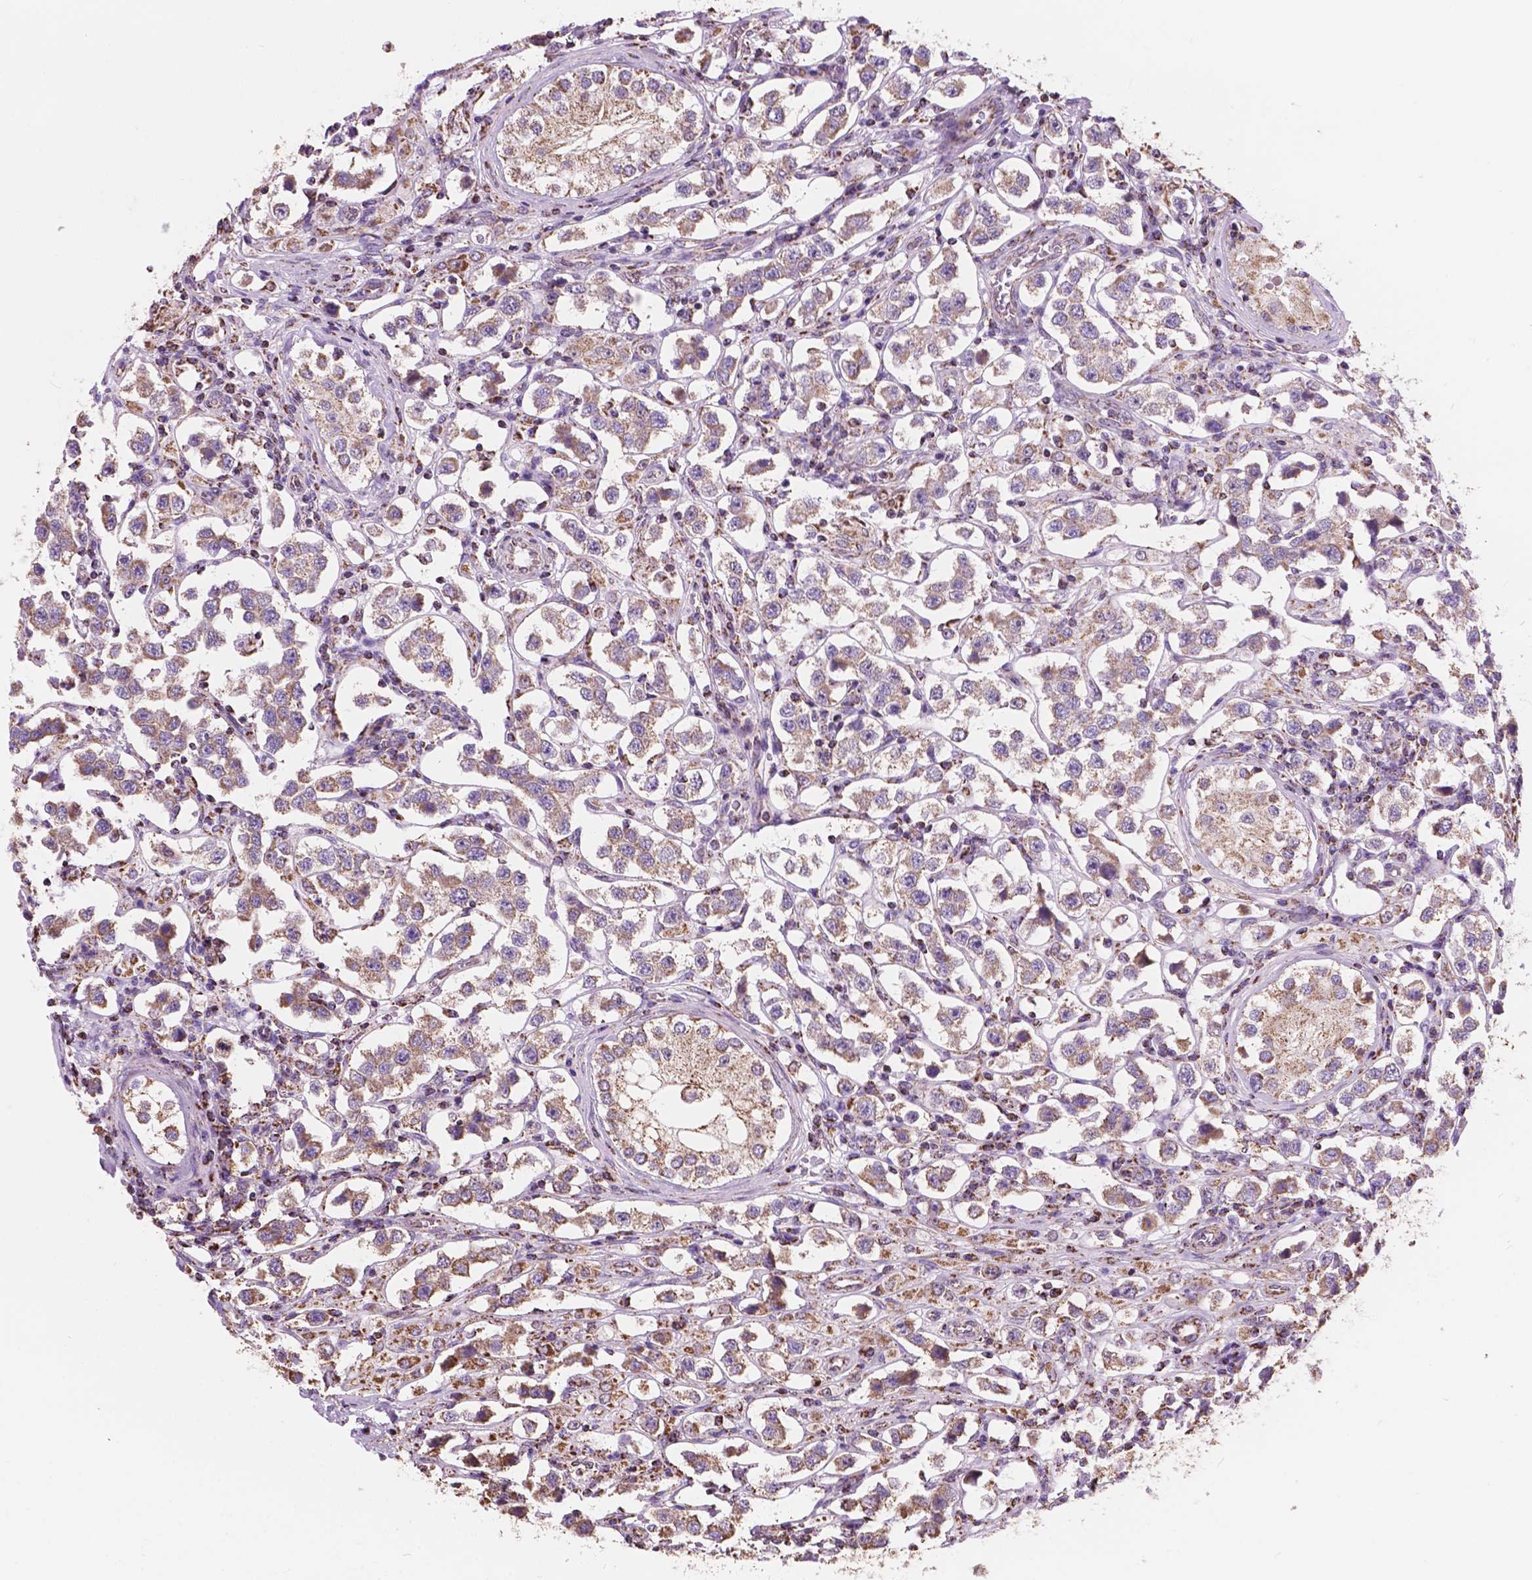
{"staining": {"intensity": "weak", "quantity": ">75%", "location": "cytoplasmic/membranous"}, "tissue": "testis cancer", "cell_type": "Tumor cells", "image_type": "cancer", "snomed": [{"axis": "morphology", "description": "Seminoma, NOS"}, {"axis": "topography", "description": "Testis"}], "caption": "Immunohistochemistry micrograph of neoplastic tissue: human testis cancer (seminoma) stained using immunohistochemistry demonstrates low levels of weak protein expression localized specifically in the cytoplasmic/membranous of tumor cells, appearing as a cytoplasmic/membranous brown color.", "gene": "SCOC", "patient": {"sex": "male", "age": 37}}